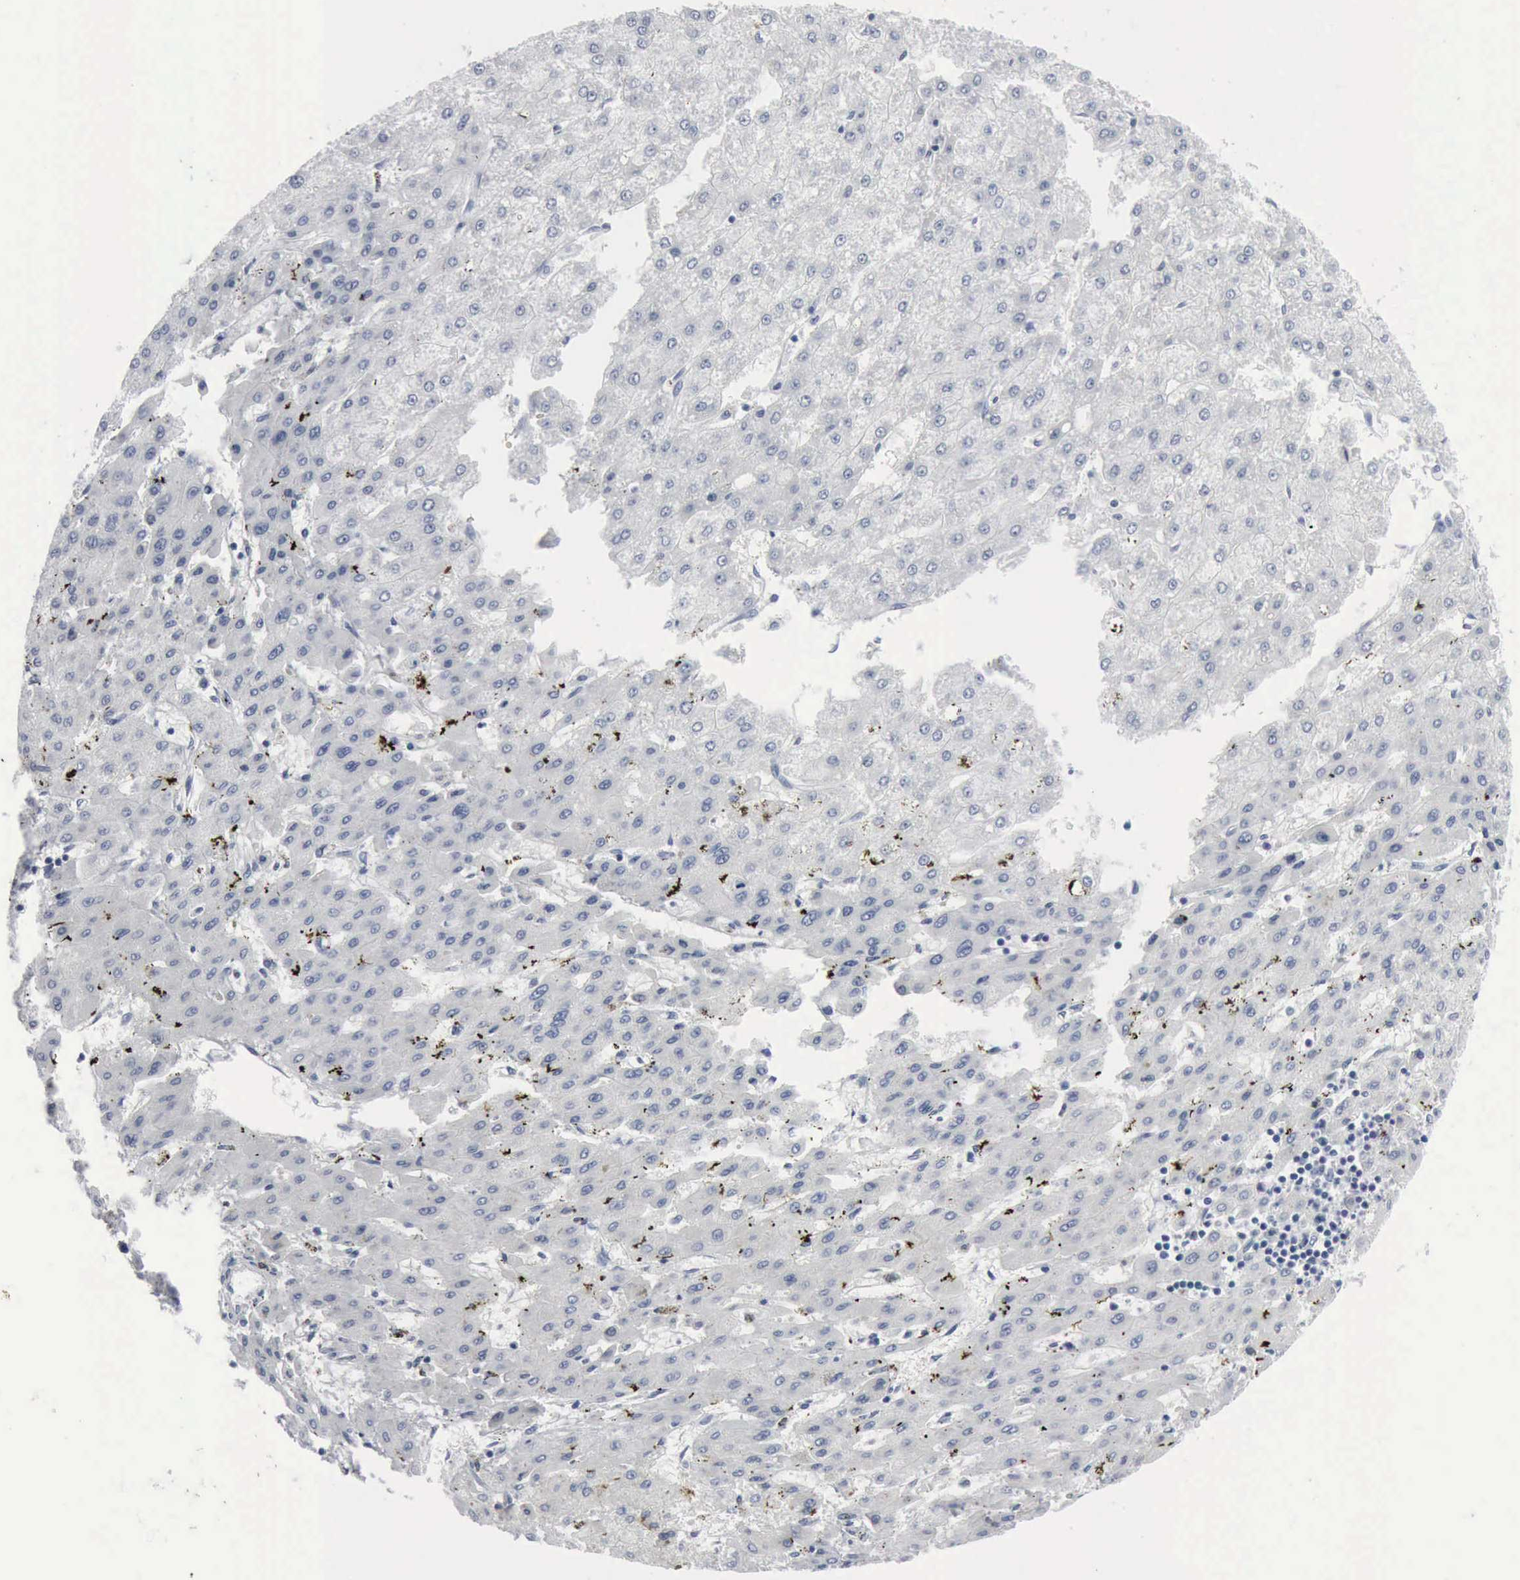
{"staining": {"intensity": "negative", "quantity": "none", "location": "none"}, "tissue": "liver cancer", "cell_type": "Tumor cells", "image_type": "cancer", "snomed": [{"axis": "morphology", "description": "Carcinoma, Hepatocellular, NOS"}, {"axis": "topography", "description": "Liver"}], "caption": "Tumor cells show no significant protein positivity in hepatocellular carcinoma (liver). The staining is performed using DAB (3,3'-diaminobenzidine) brown chromogen with nuclei counter-stained in using hematoxylin.", "gene": "DMD", "patient": {"sex": "female", "age": 52}}